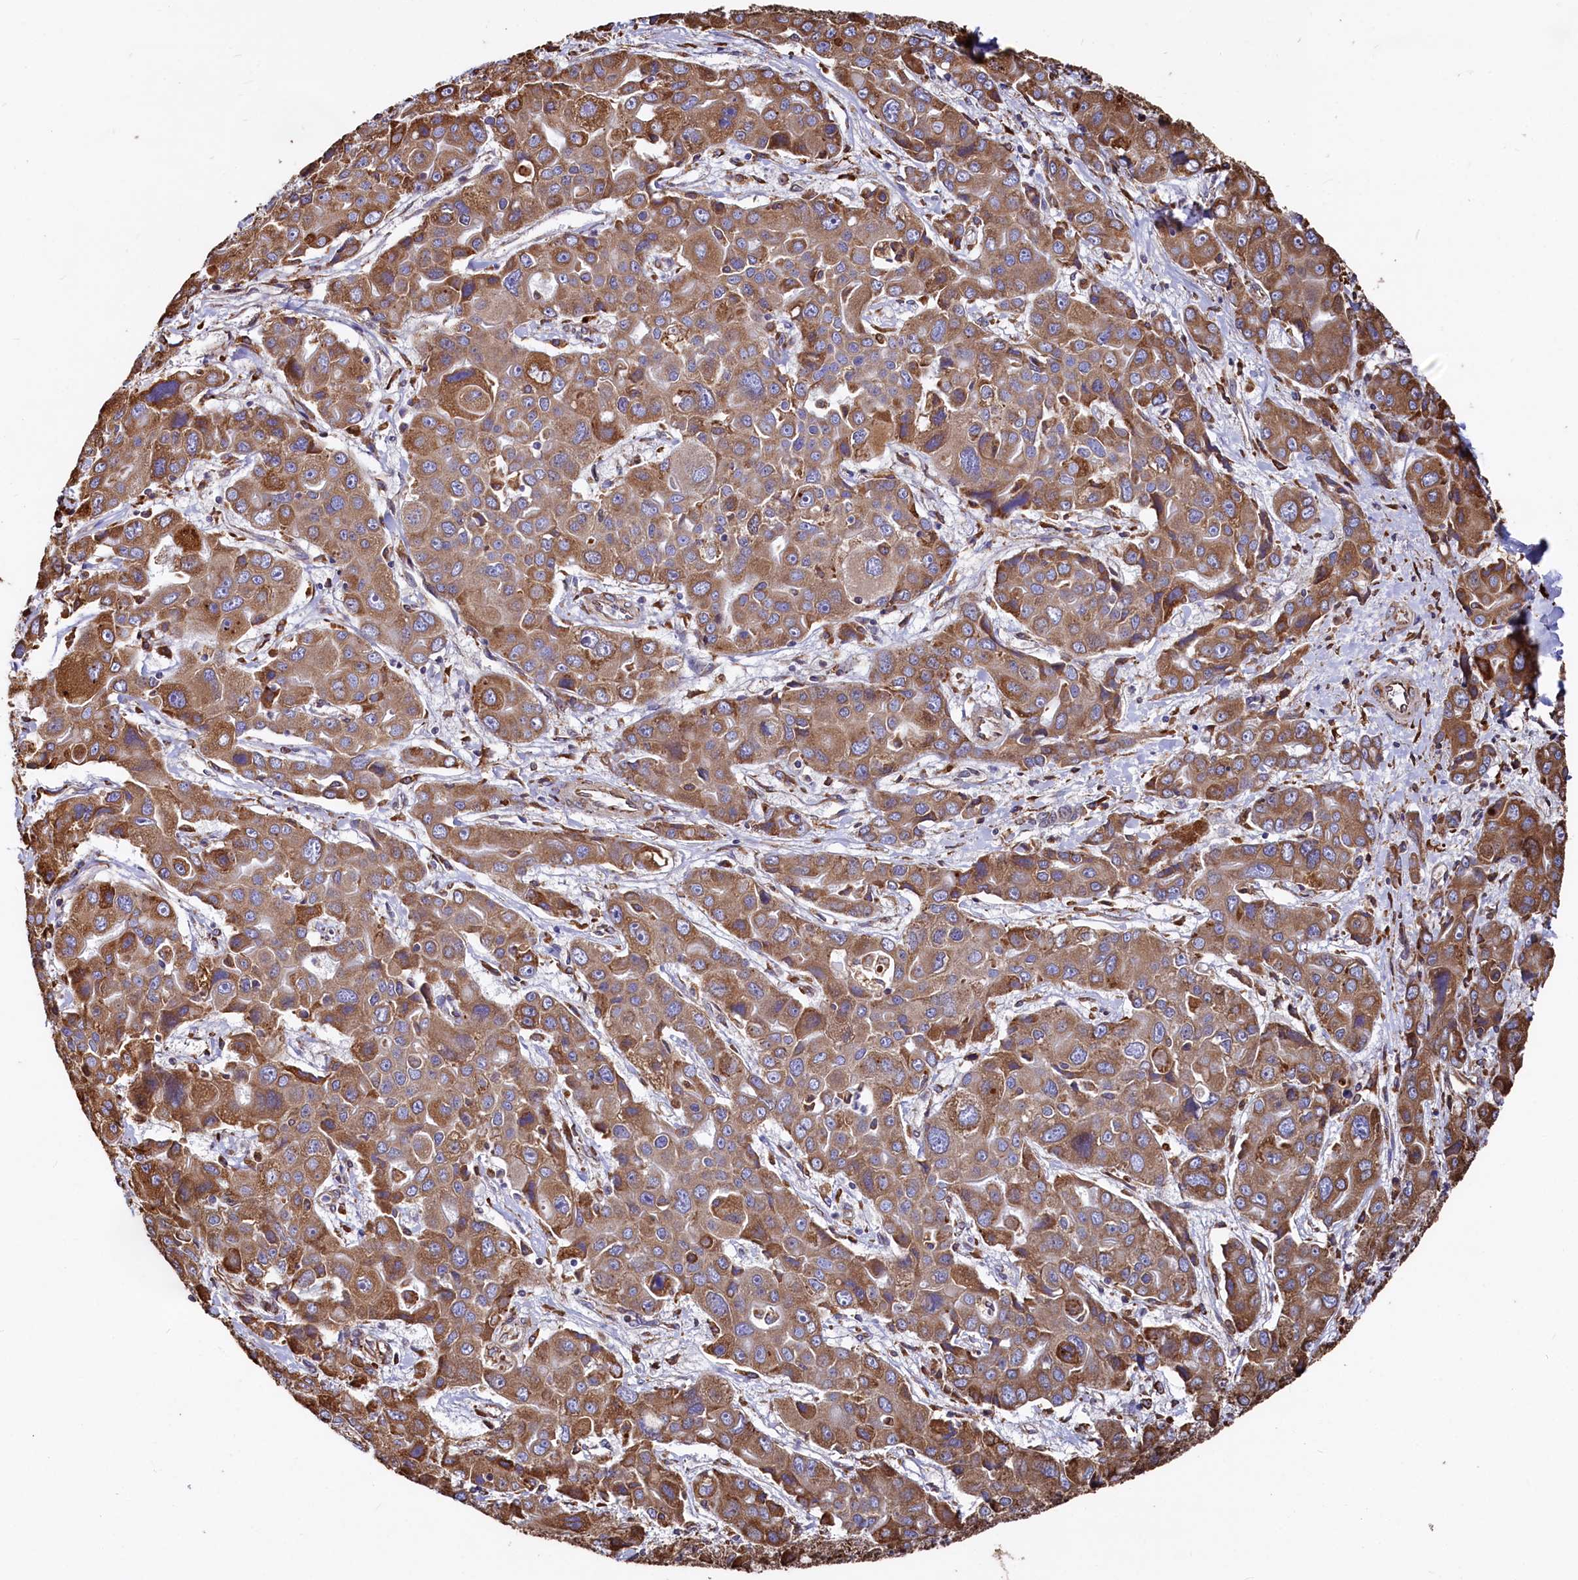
{"staining": {"intensity": "moderate", "quantity": ">75%", "location": "cytoplasmic/membranous"}, "tissue": "liver cancer", "cell_type": "Tumor cells", "image_type": "cancer", "snomed": [{"axis": "morphology", "description": "Cholangiocarcinoma"}, {"axis": "topography", "description": "Liver"}], "caption": "Approximately >75% of tumor cells in human liver cancer demonstrate moderate cytoplasmic/membranous protein staining as visualized by brown immunohistochemical staining.", "gene": "NEURL1B", "patient": {"sex": "male", "age": 67}}